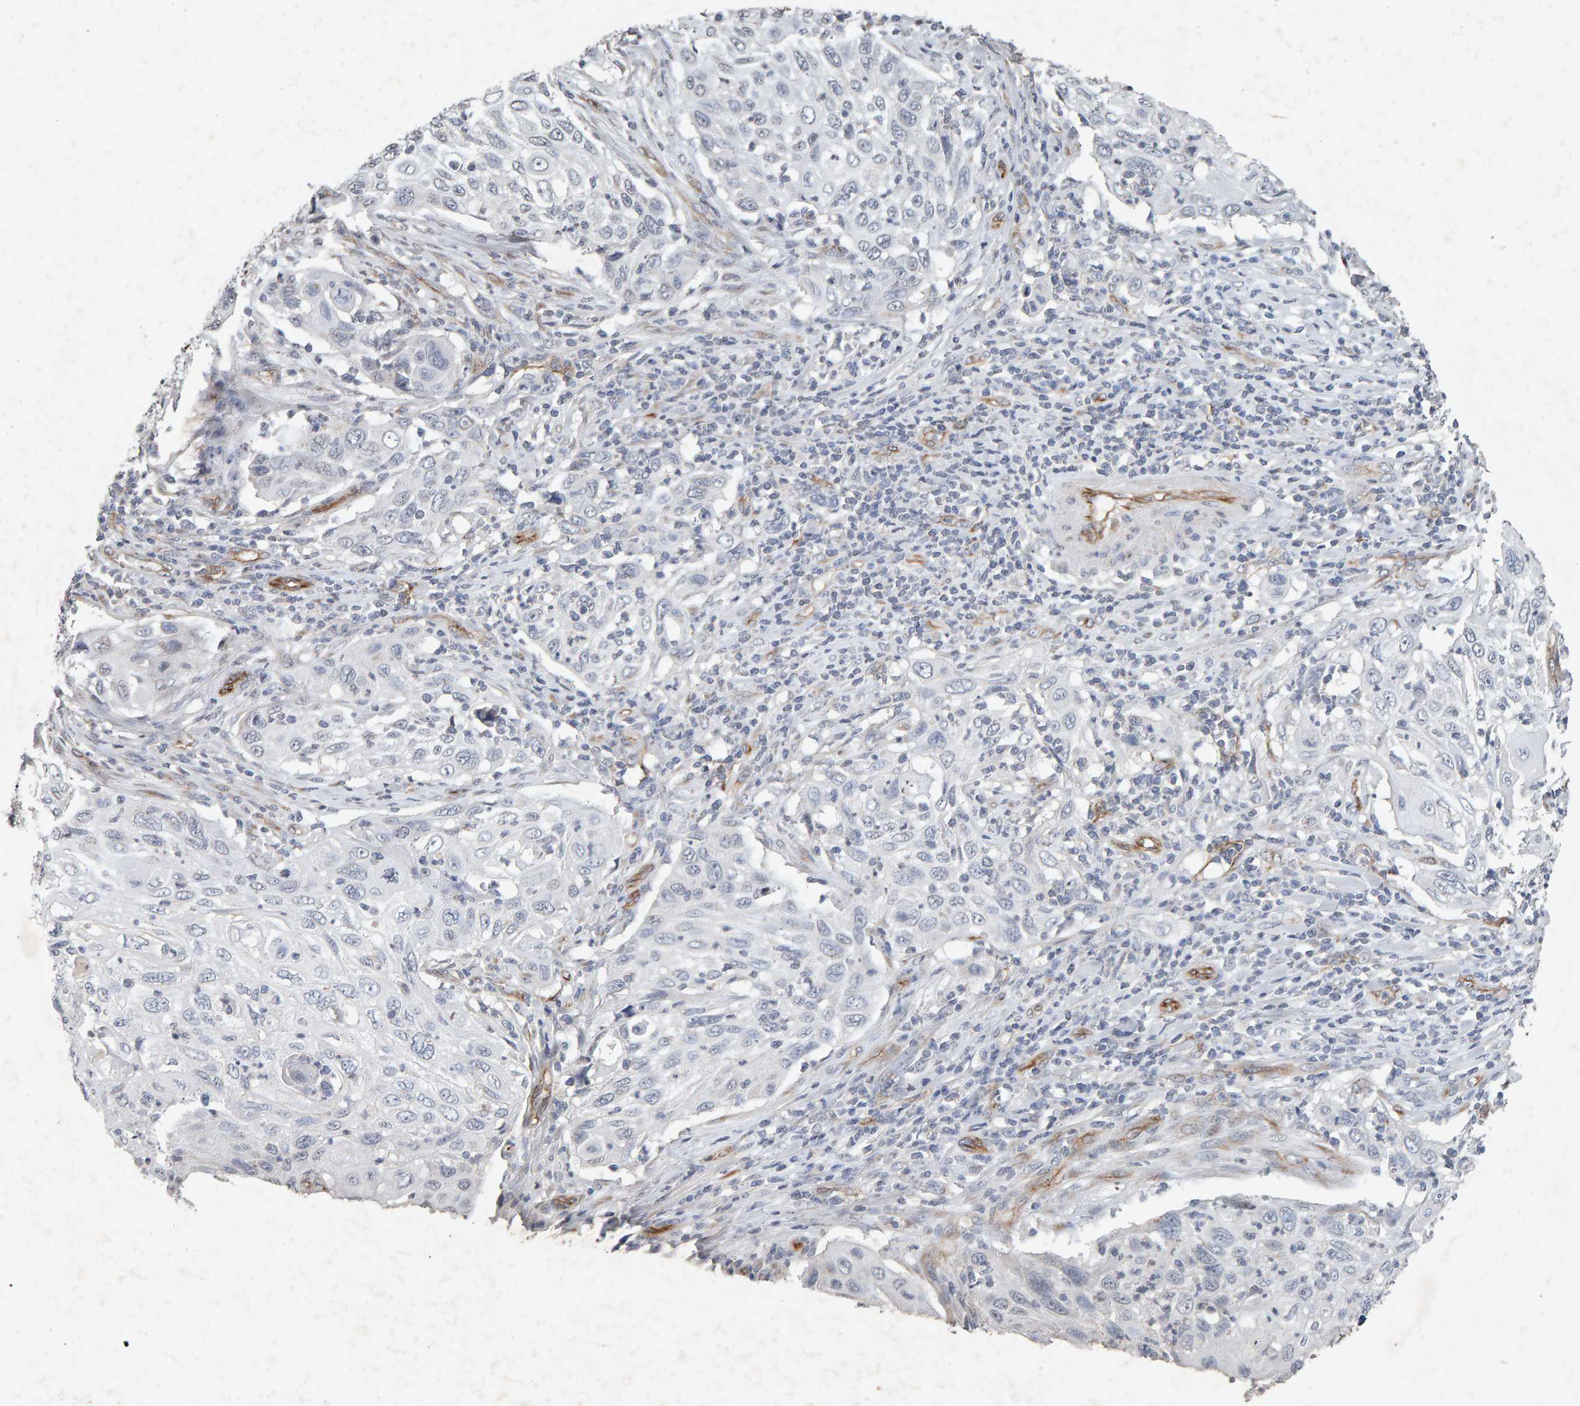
{"staining": {"intensity": "negative", "quantity": "none", "location": "none"}, "tissue": "cervical cancer", "cell_type": "Tumor cells", "image_type": "cancer", "snomed": [{"axis": "morphology", "description": "Squamous cell carcinoma, NOS"}, {"axis": "topography", "description": "Cervix"}], "caption": "Immunohistochemistry image of human cervical squamous cell carcinoma stained for a protein (brown), which shows no staining in tumor cells.", "gene": "PTPRM", "patient": {"sex": "female", "age": 70}}